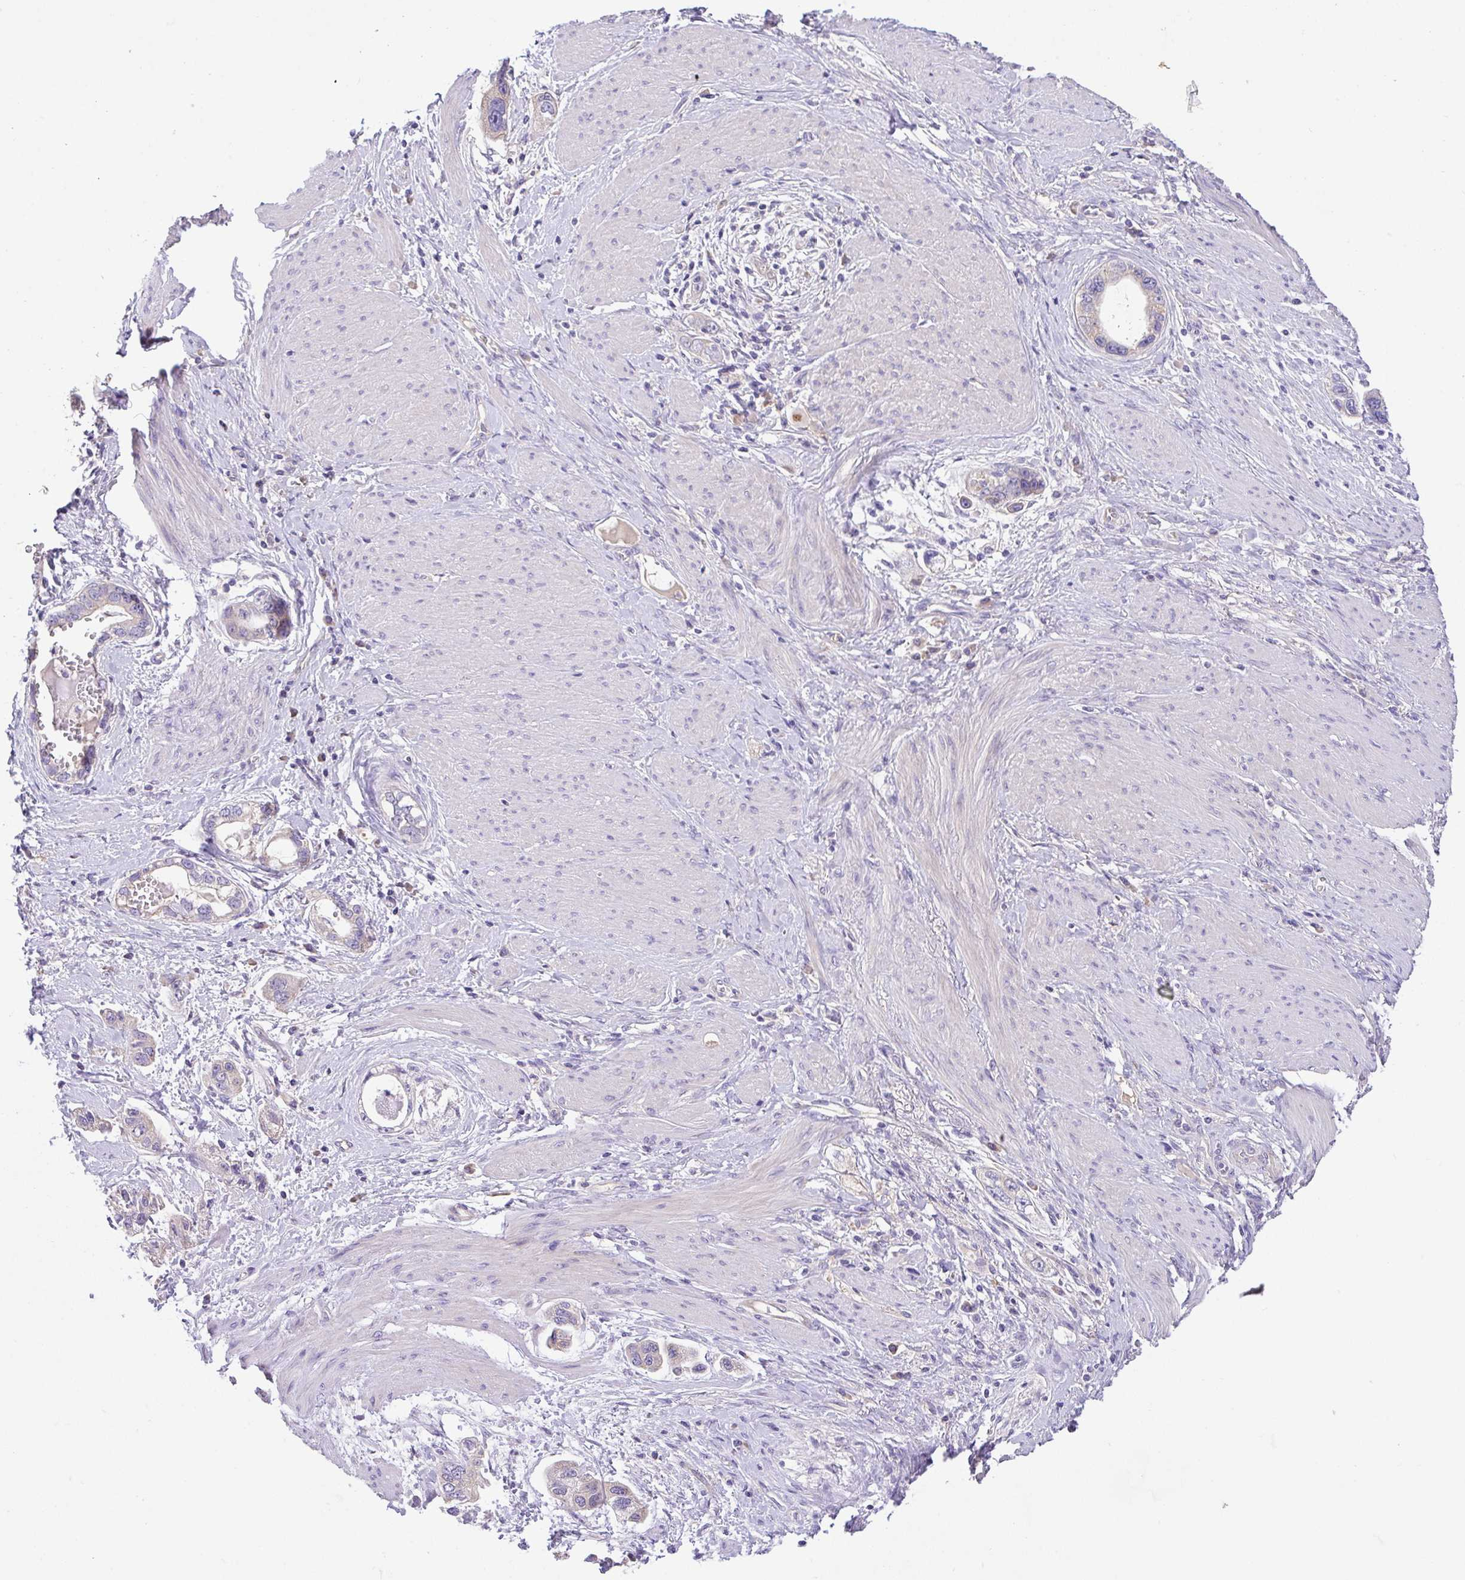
{"staining": {"intensity": "negative", "quantity": "none", "location": "none"}, "tissue": "stomach cancer", "cell_type": "Tumor cells", "image_type": "cancer", "snomed": [{"axis": "morphology", "description": "Adenocarcinoma, NOS"}, {"axis": "topography", "description": "Stomach, lower"}], "caption": "Tumor cells are negative for protein expression in human stomach cancer.", "gene": "ZNF581", "patient": {"sex": "female", "age": 93}}